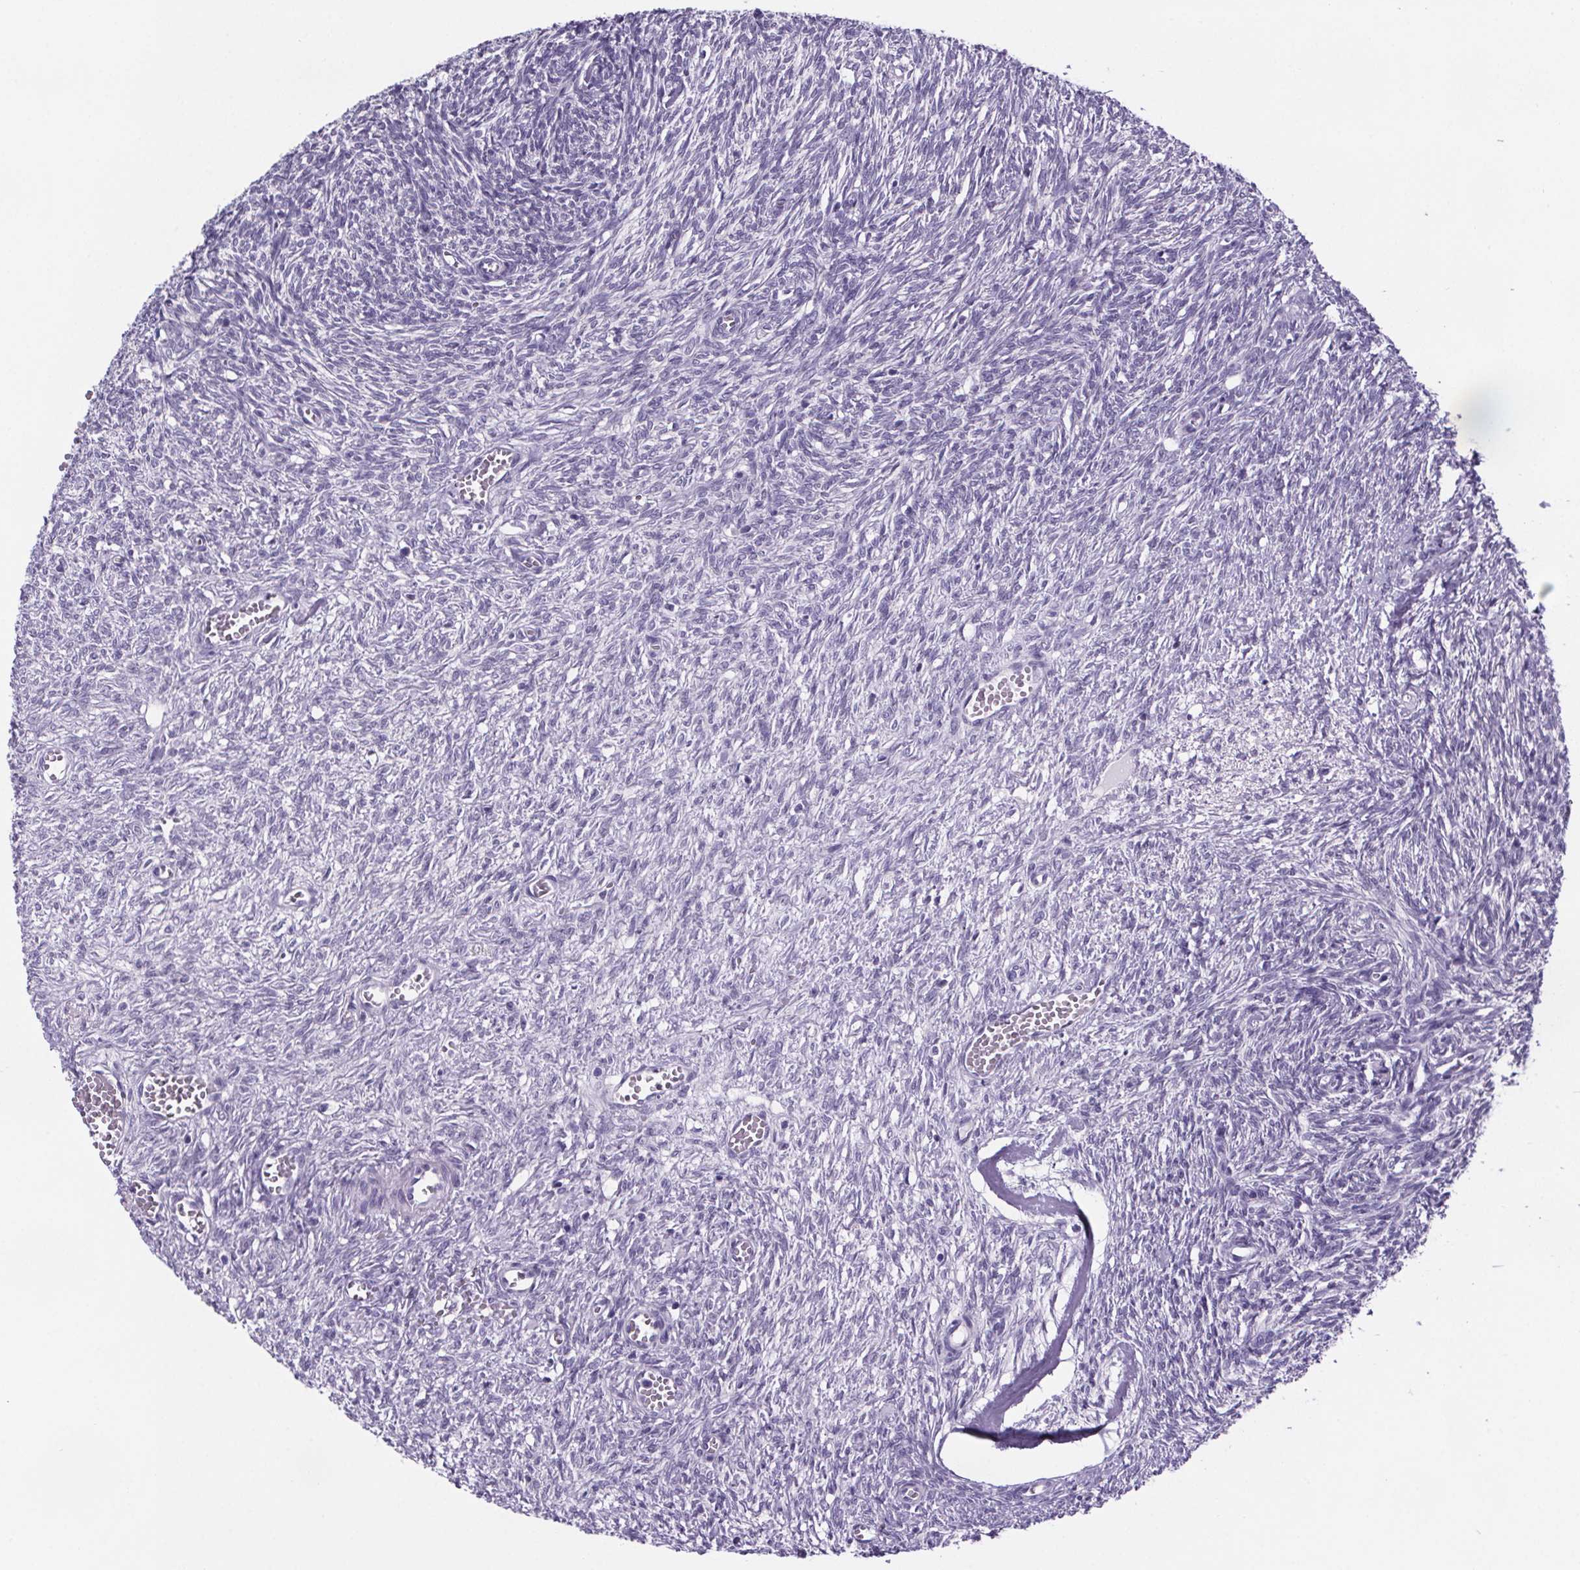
{"staining": {"intensity": "negative", "quantity": "none", "location": "none"}, "tissue": "ovary", "cell_type": "Follicle cells", "image_type": "normal", "snomed": [{"axis": "morphology", "description": "Normal tissue, NOS"}, {"axis": "topography", "description": "Ovary"}], "caption": "The image demonstrates no significant positivity in follicle cells of ovary. Nuclei are stained in blue.", "gene": "CUBN", "patient": {"sex": "female", "age": 46}}